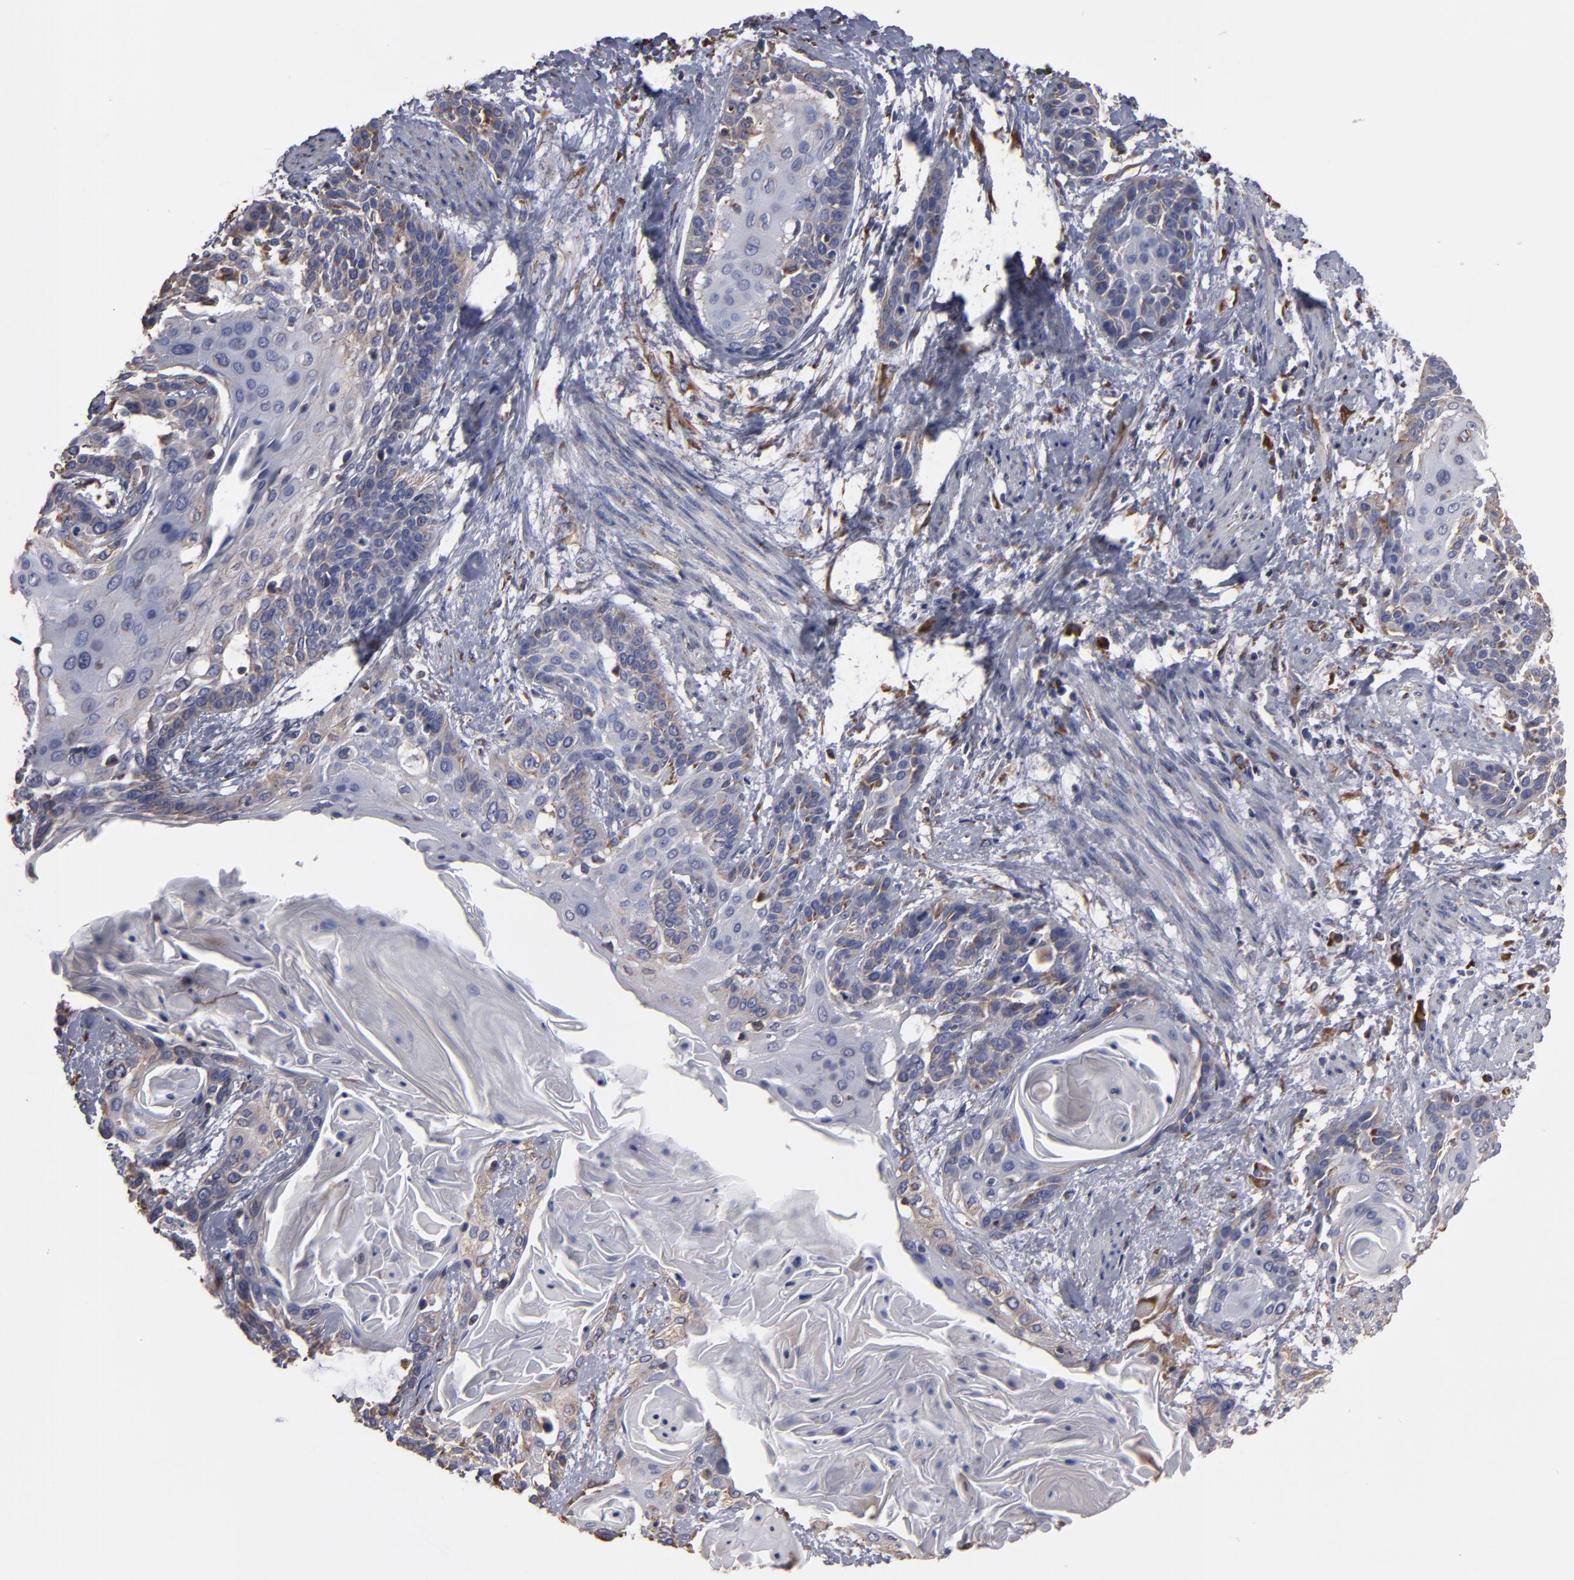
{"staining": {"intensity": "weak", "quantity": "25%-75%", "location": "cytoplasmic/membranous"}, "tissue": "cervical cancer", "cell_type": "Tumor cells", "image_type": "cancer", "snomed": [{"axis": "morphology", "description": "Squamous cell carcinoma, NOS"}, {"axis": "topography", "description": "Cervix"}], "caption": "This image displays immunohistochemistry staining of cervical cancer, with low weak cytoplasmic/membranous staining in approximately 25%-75% of tumor cells.", "gene": "SND1", "patient": {"sex": "female", "age": 57}}